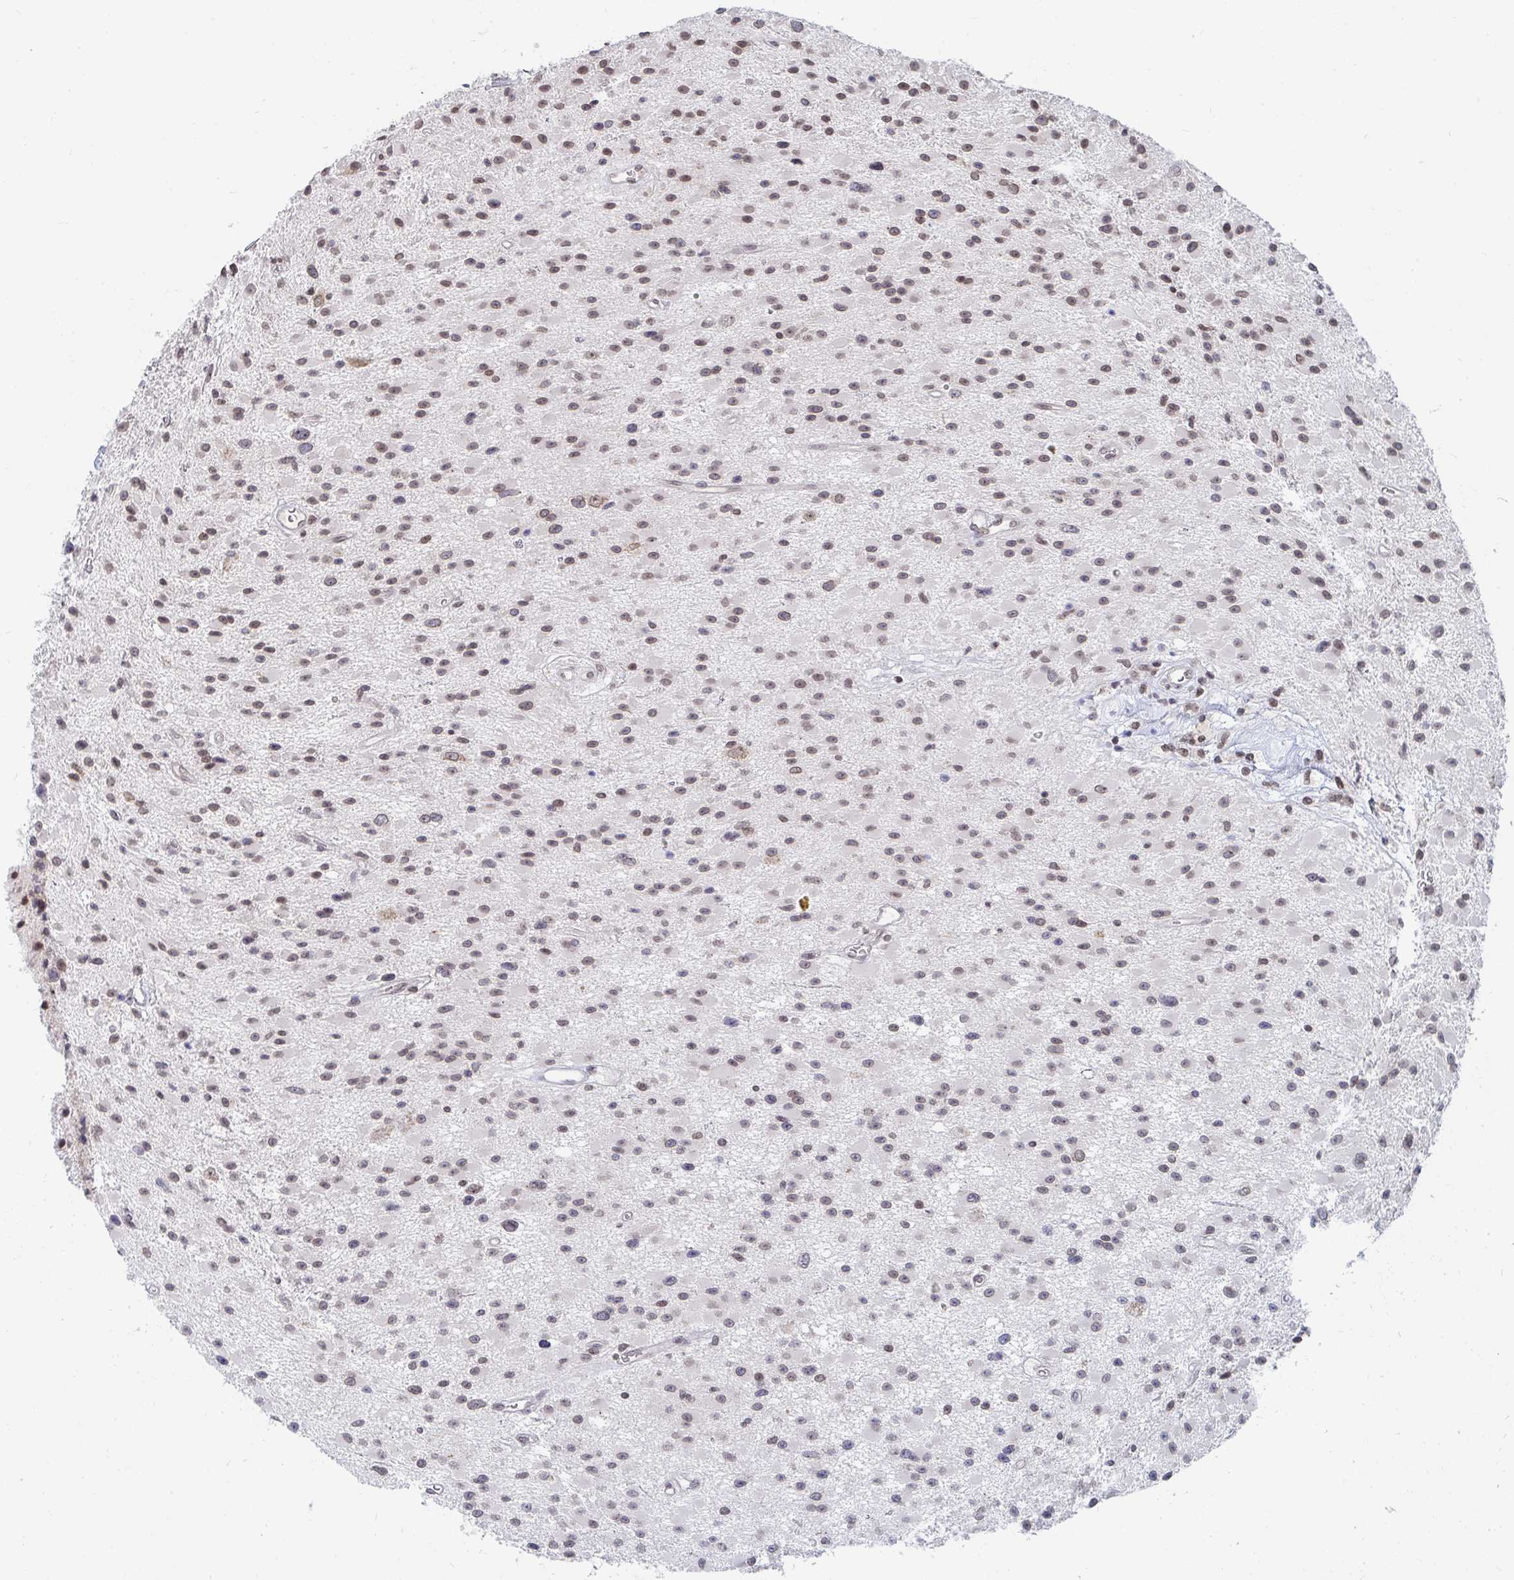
{"staining": {"intensity": "weak", "quantity": "25%-75%", "location": "nuclear"}, "tissue": "glioma", "cell_type": "Tumor cells", "image_type": "cancer", "snomed": [{"axis": "morphology", "description": "Glioma, malignant, High grade"}, {"axis": "topography", "description": "Brain"}], "caption": "Tumor cells reveal low levels of weak nuclear staining in about 25%-75% of cells in human glioma.", "gene": "TRIP12", "patient": {"sex": "male", "age": 29}}